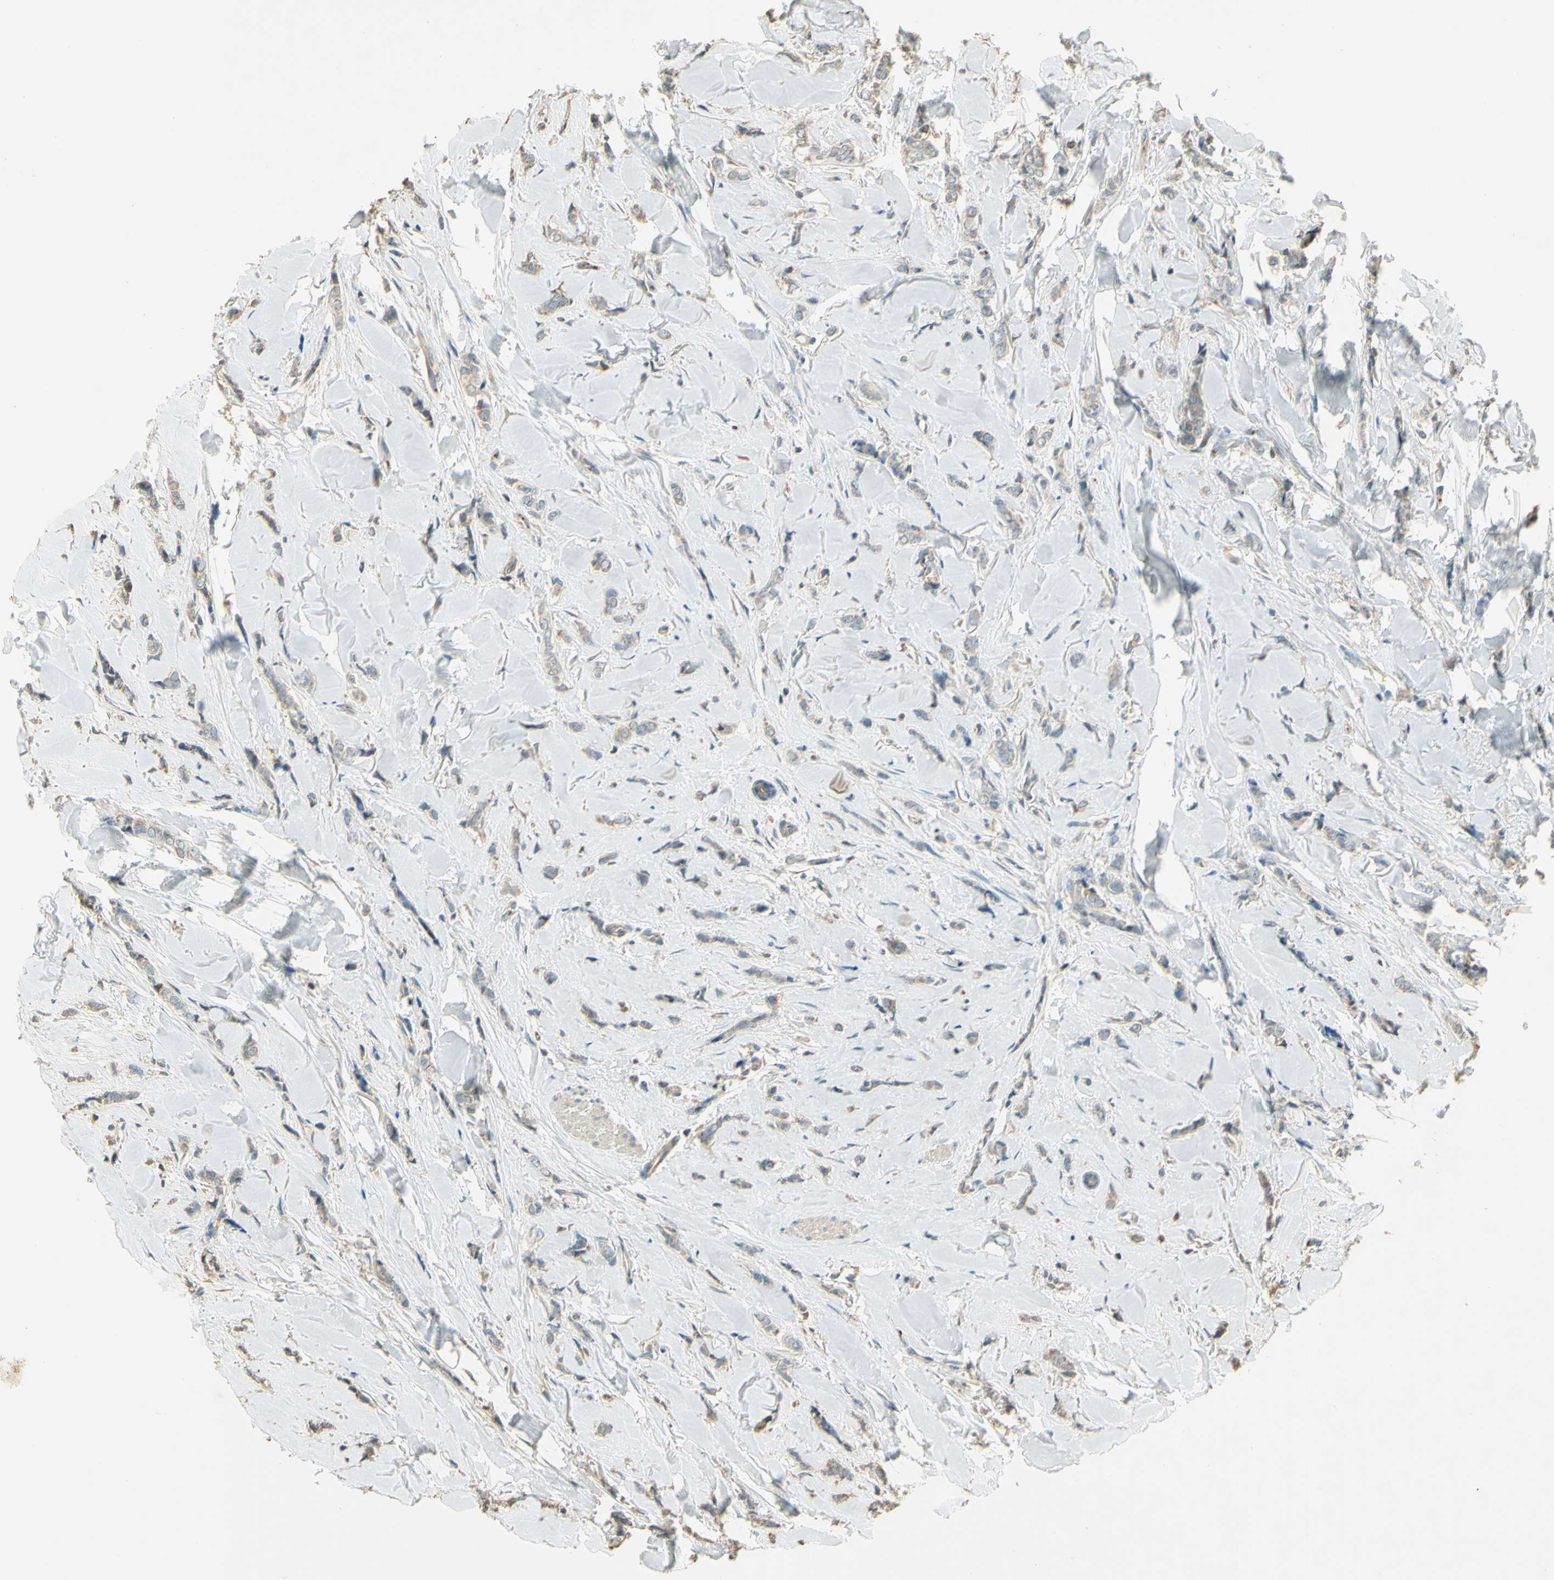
{"staining": {"intensity": "weak", "quantity": "25%-75%", "location": "cytoplasmic/membranous"}, "tissue": "breast cancer", "cell_type": "Tumor cells", "image_type": "cancer", "snomed": [{"axis": "morphology", "description": "Lobular carcinoma"}, {"axis": "topography", "description": "Skin"}, {"axis": "topography", "description": "Breast"}], "caption": "Brown immunohistochemical staining in human breast cancer displays weak cytoplasmic/membranous positivity in approximately 25%-75% of tumor cells. Ihc stains the protein of interest in brown and the nuclei are stained blue.", "gene": "UXS1", "patient": {"sex": "female", "age": 46}}